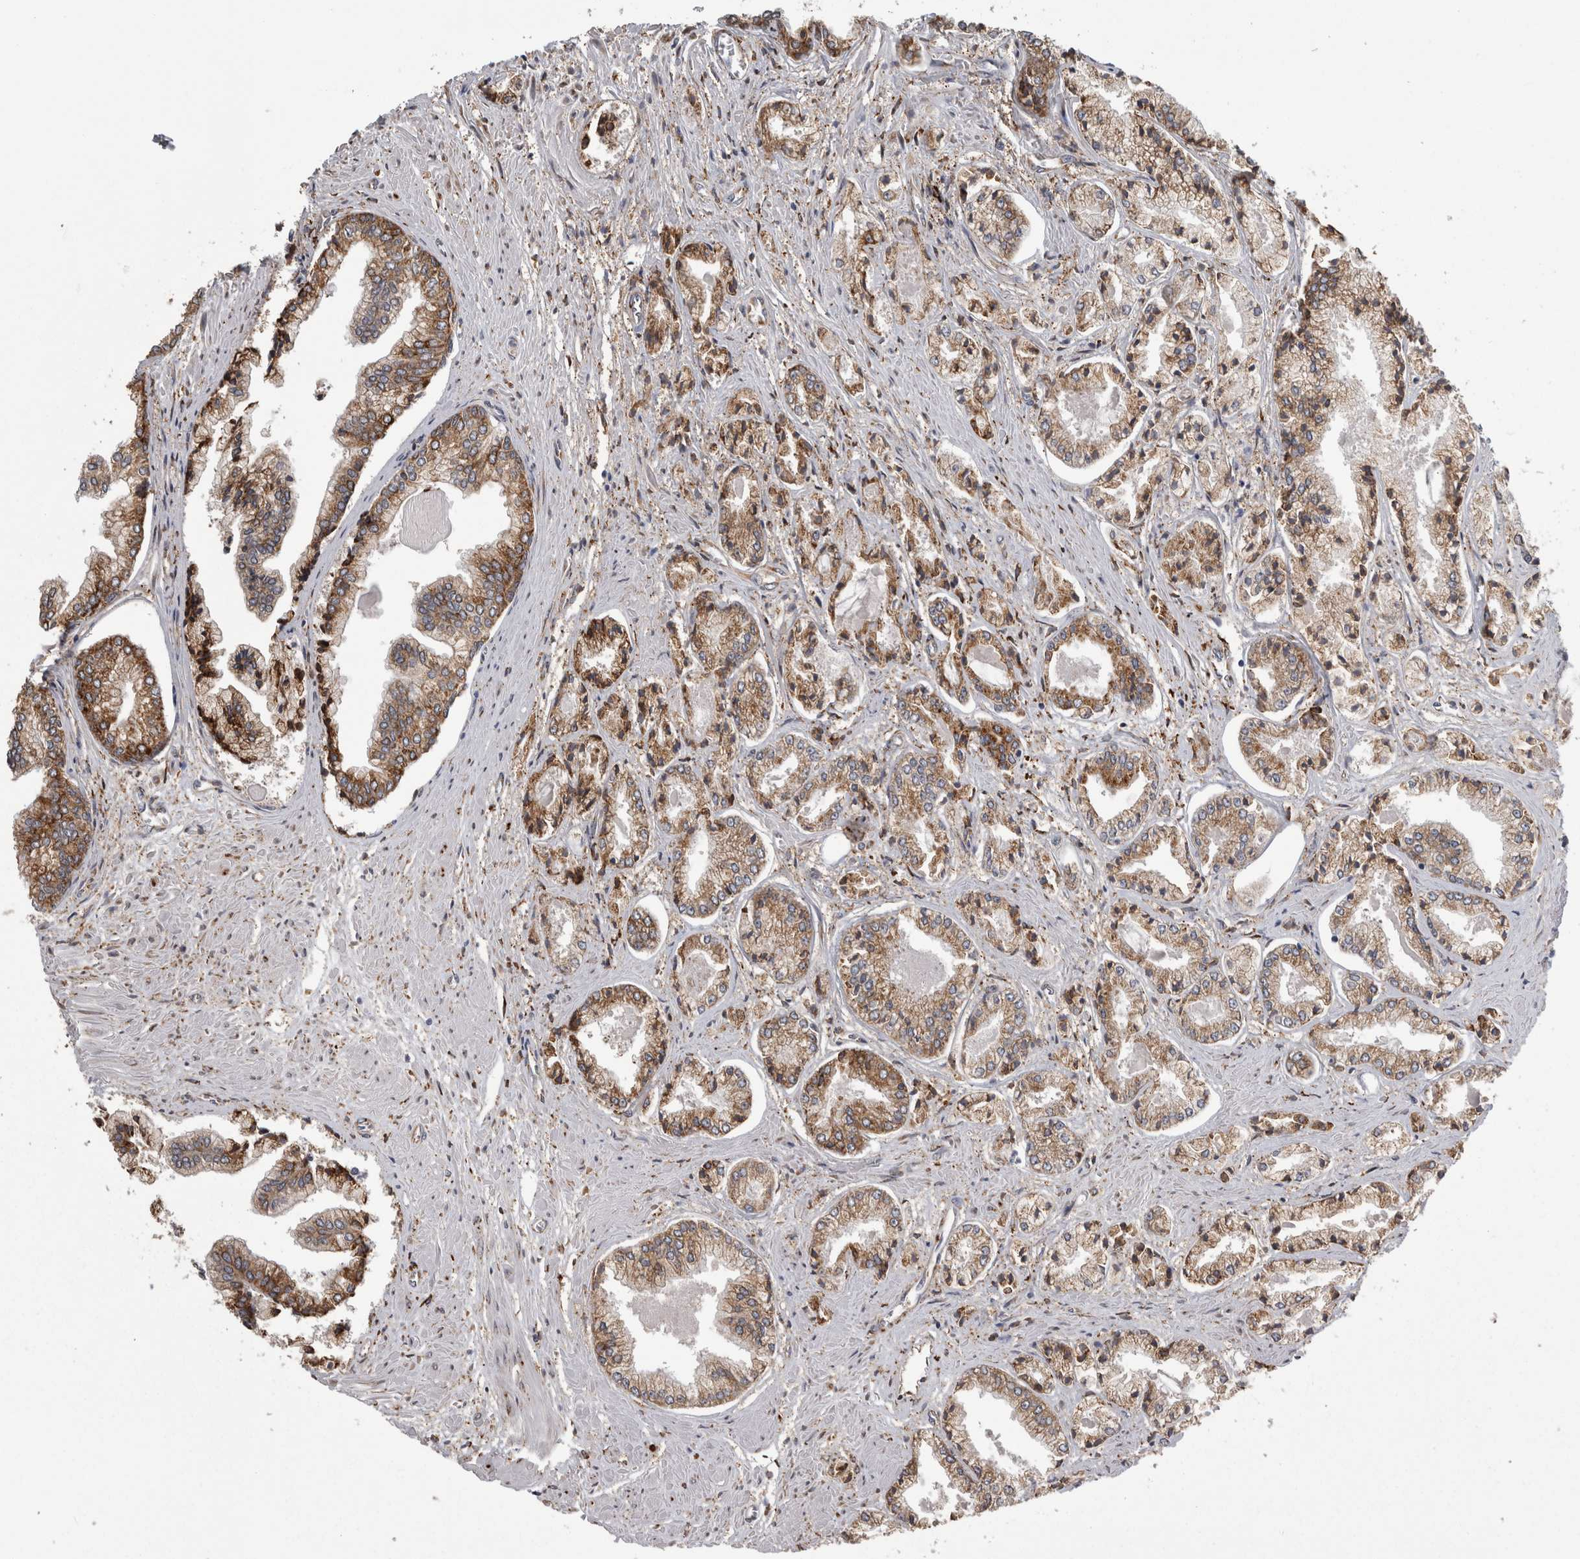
{"staining": {"intensity": "moderate", "quantity": ">75%", "location": "cytoplasmic/membranous"}, "tissue": "prostate cancer", "cell_type": "Tumor cells", "image_type": "cancer", "snomed": [{"axis": "morphology", "description": "Adenocarcinoma, Low grade"}, {"axis": "topography", "description": "Prostate"}], "caption": "Moderate cytoplasmic/membranous expression for a protein is present in about >75% of tumor cells of prostate cancer (adenocarcinoma (low-grade)) using immunohistochemistry (IHC).", "gene": "FHIP2B", "patient": {"sex": "male", "age": 52}}